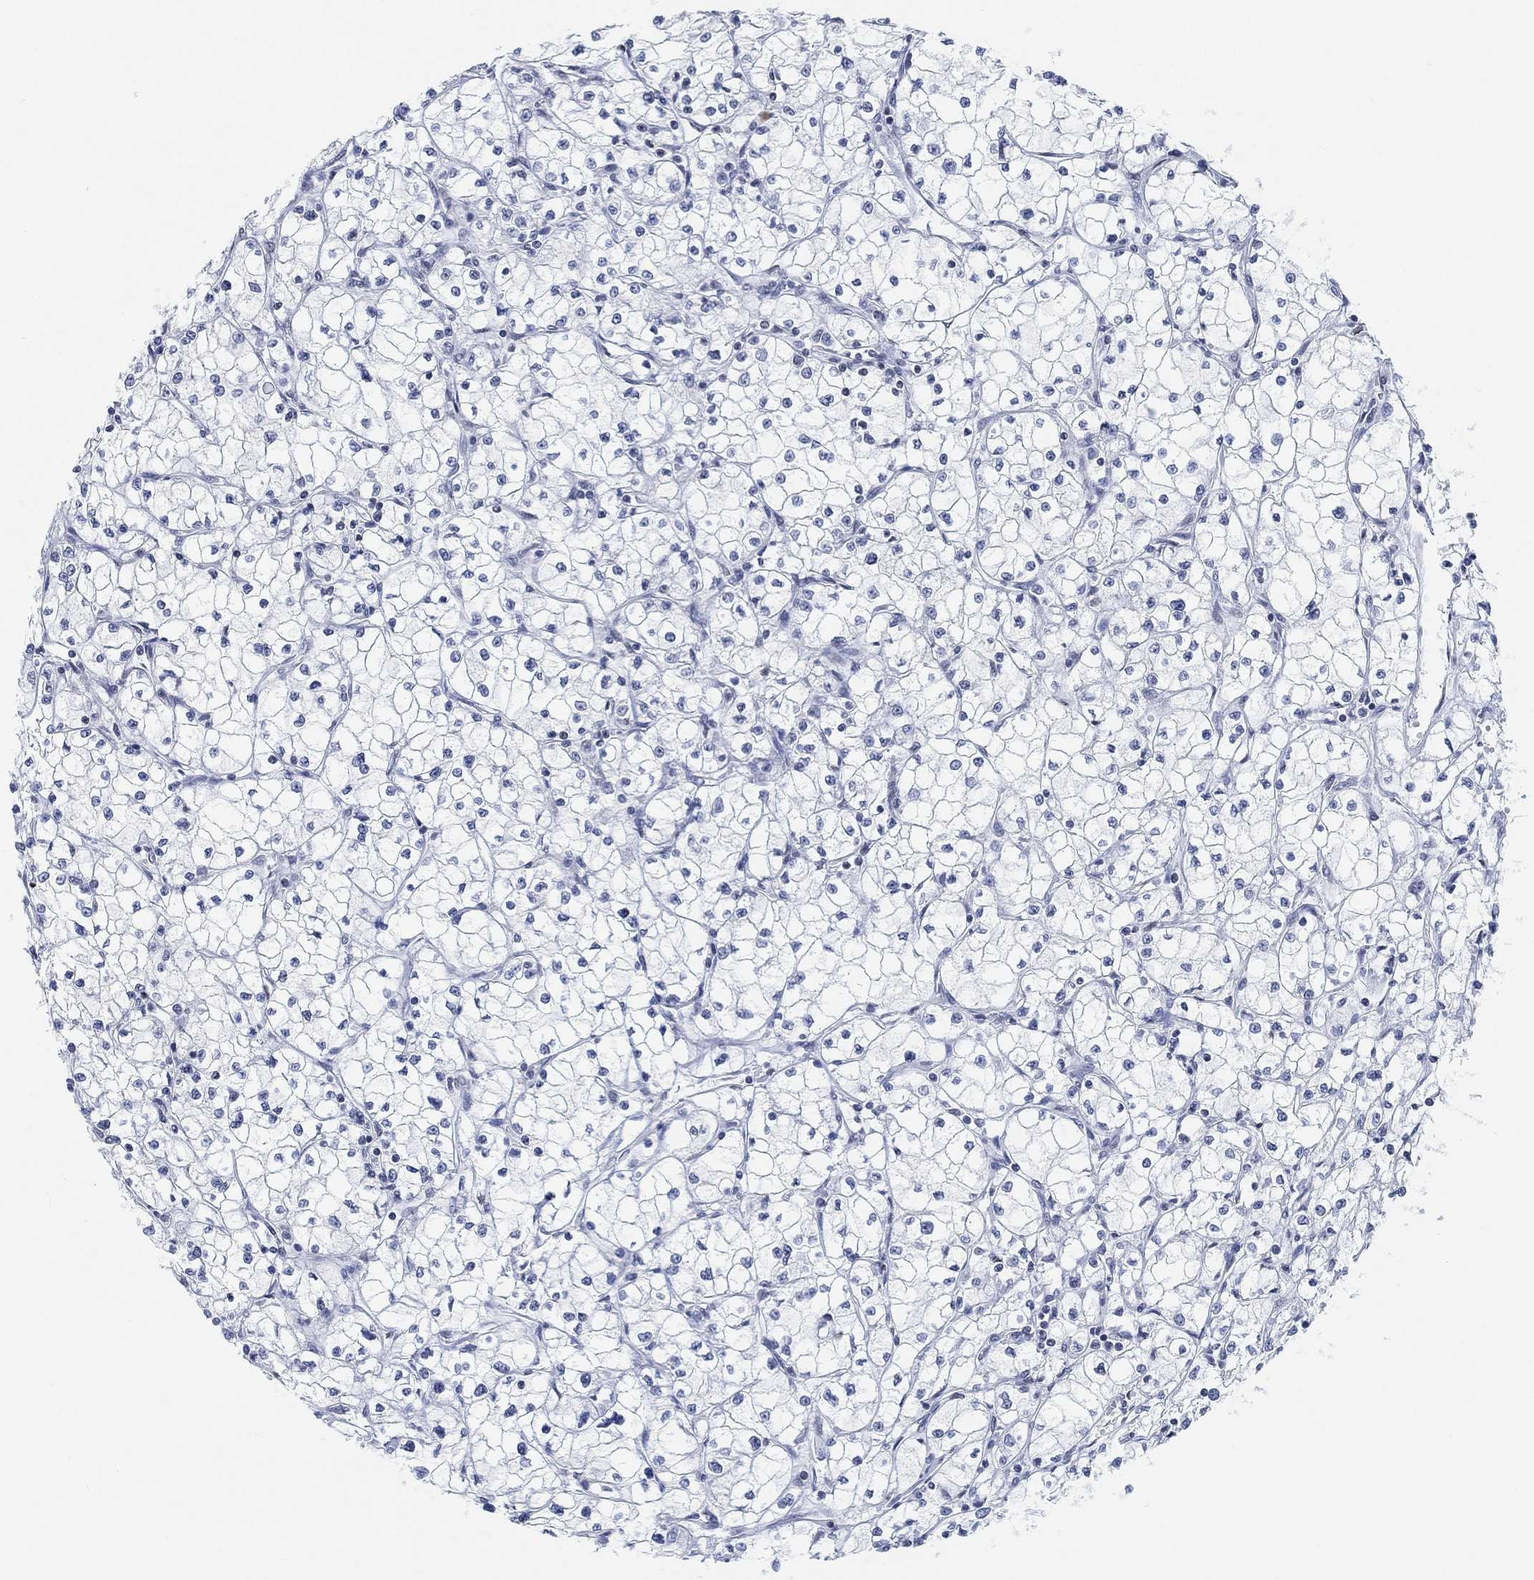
{"staining": {"intensity": "negative", "quantity": "none", "location": "none"}, "tissue": "renal cancer", "cell_type": "Tumor cells", "image_type": "cancer", "snomed": [{"axis": "morphology", "description": "Adenocarcinoma, NOS"}, {"axis": "topography", "description": "Kidney"}], "caption": "IHC of human adenocarcinoma (renal) reveals no expression in tumor cells.", "gene": "PURG", "patient": {"sex": "male", "age": 67}}